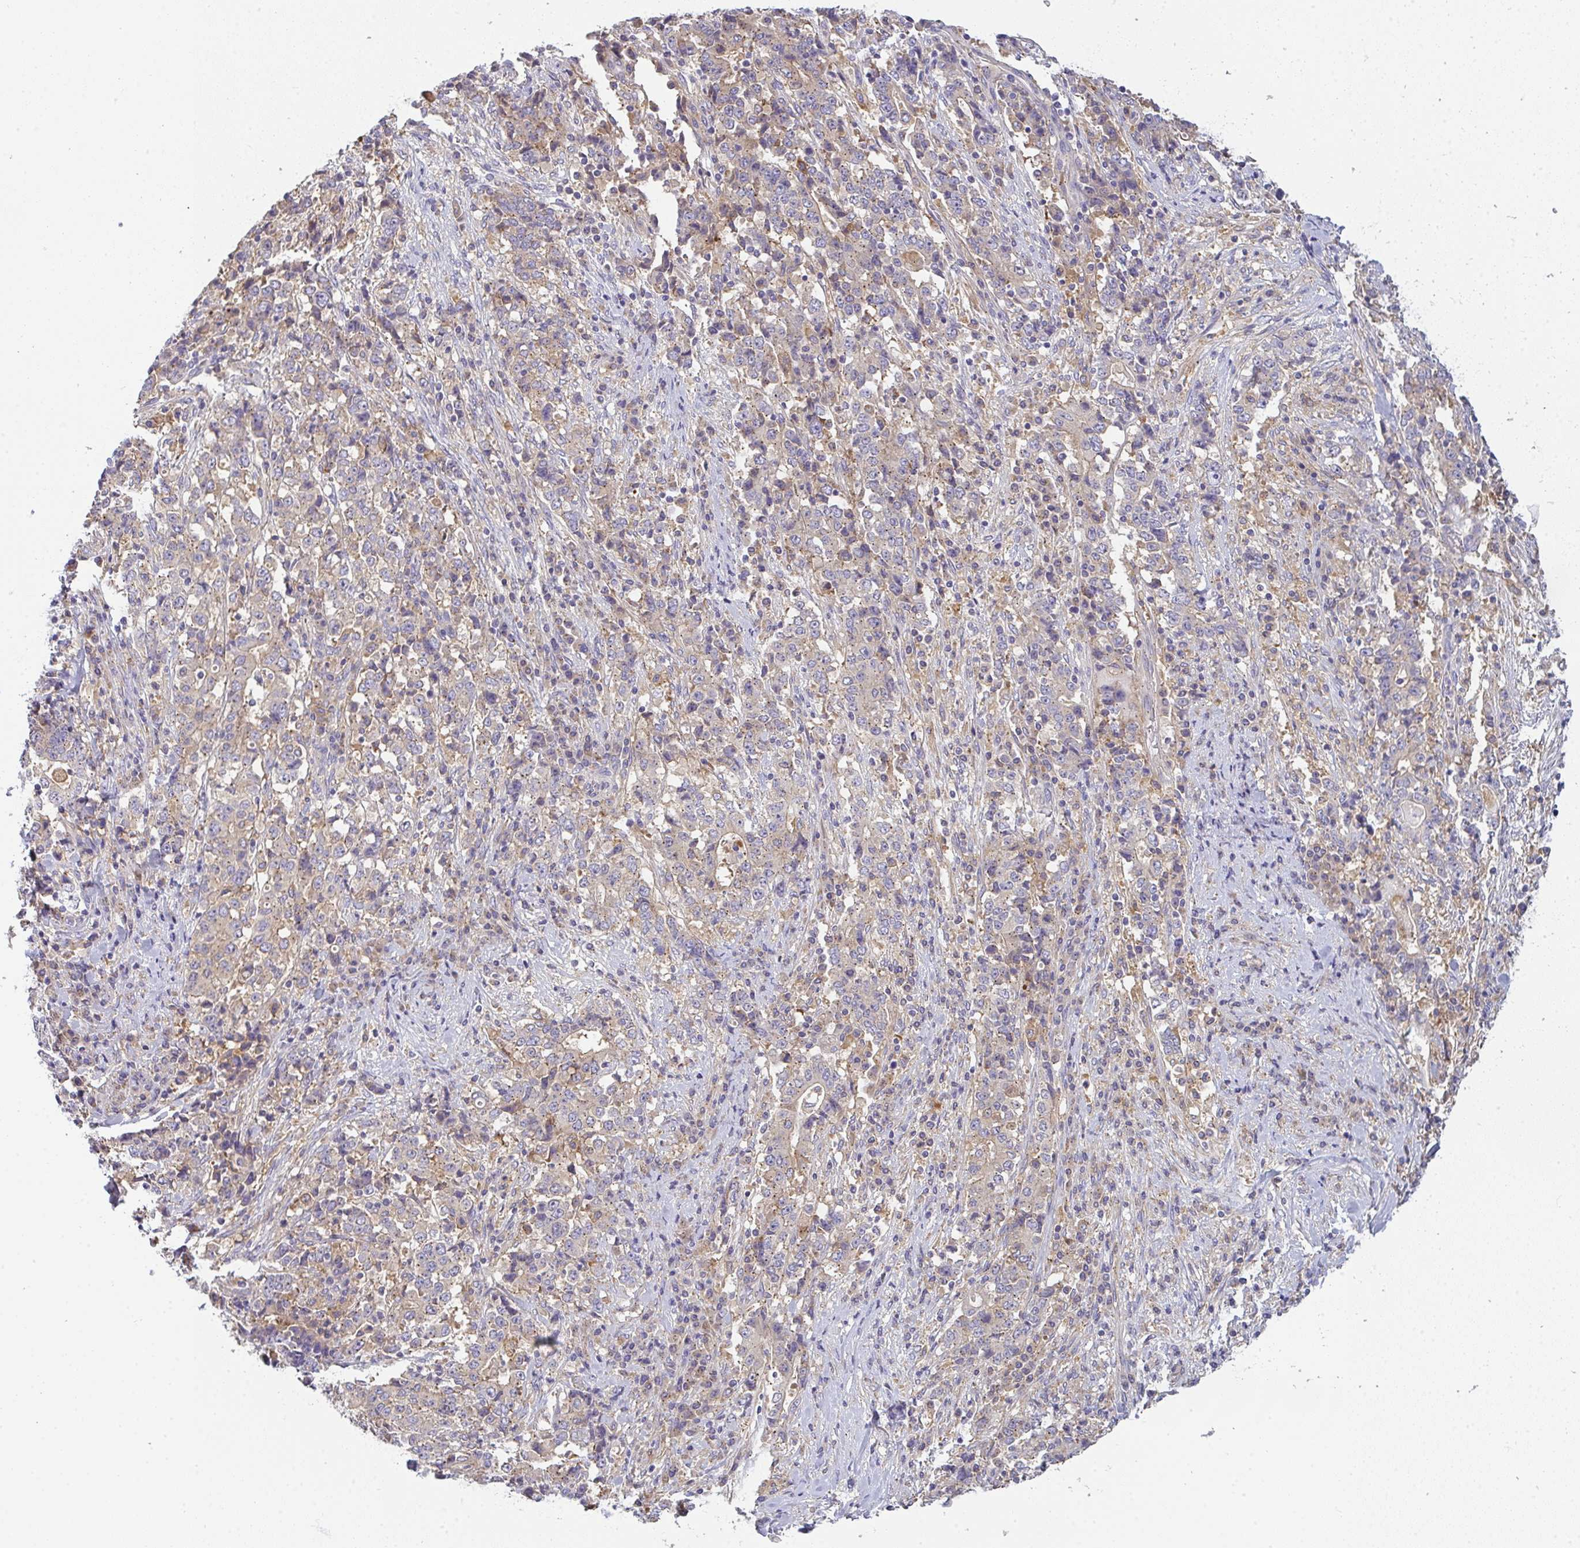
{"staining": {"intensity": "negative", "quantity": "none", "location": "none"}, "tissue": "stomach cancer", "cell_type": "Tumor cells", "image_type": "cancer", "snomed": [{"axis": "morphology", "description": "Normal tissue, NOS"}, {"axis": "morphology", "description": "Adenocarcinoma, NOS"}, {"axis": "topography", "description": "Stomach, upper"}, {"axis": "topography", "description": "Stomach"}], "caption": "A micrograph of stomach adenocarcinoma stained for a protein shows no brown staining in tumor cells.", "gene": "SNX5", "patient": {"sex": "male", "age": 59}}